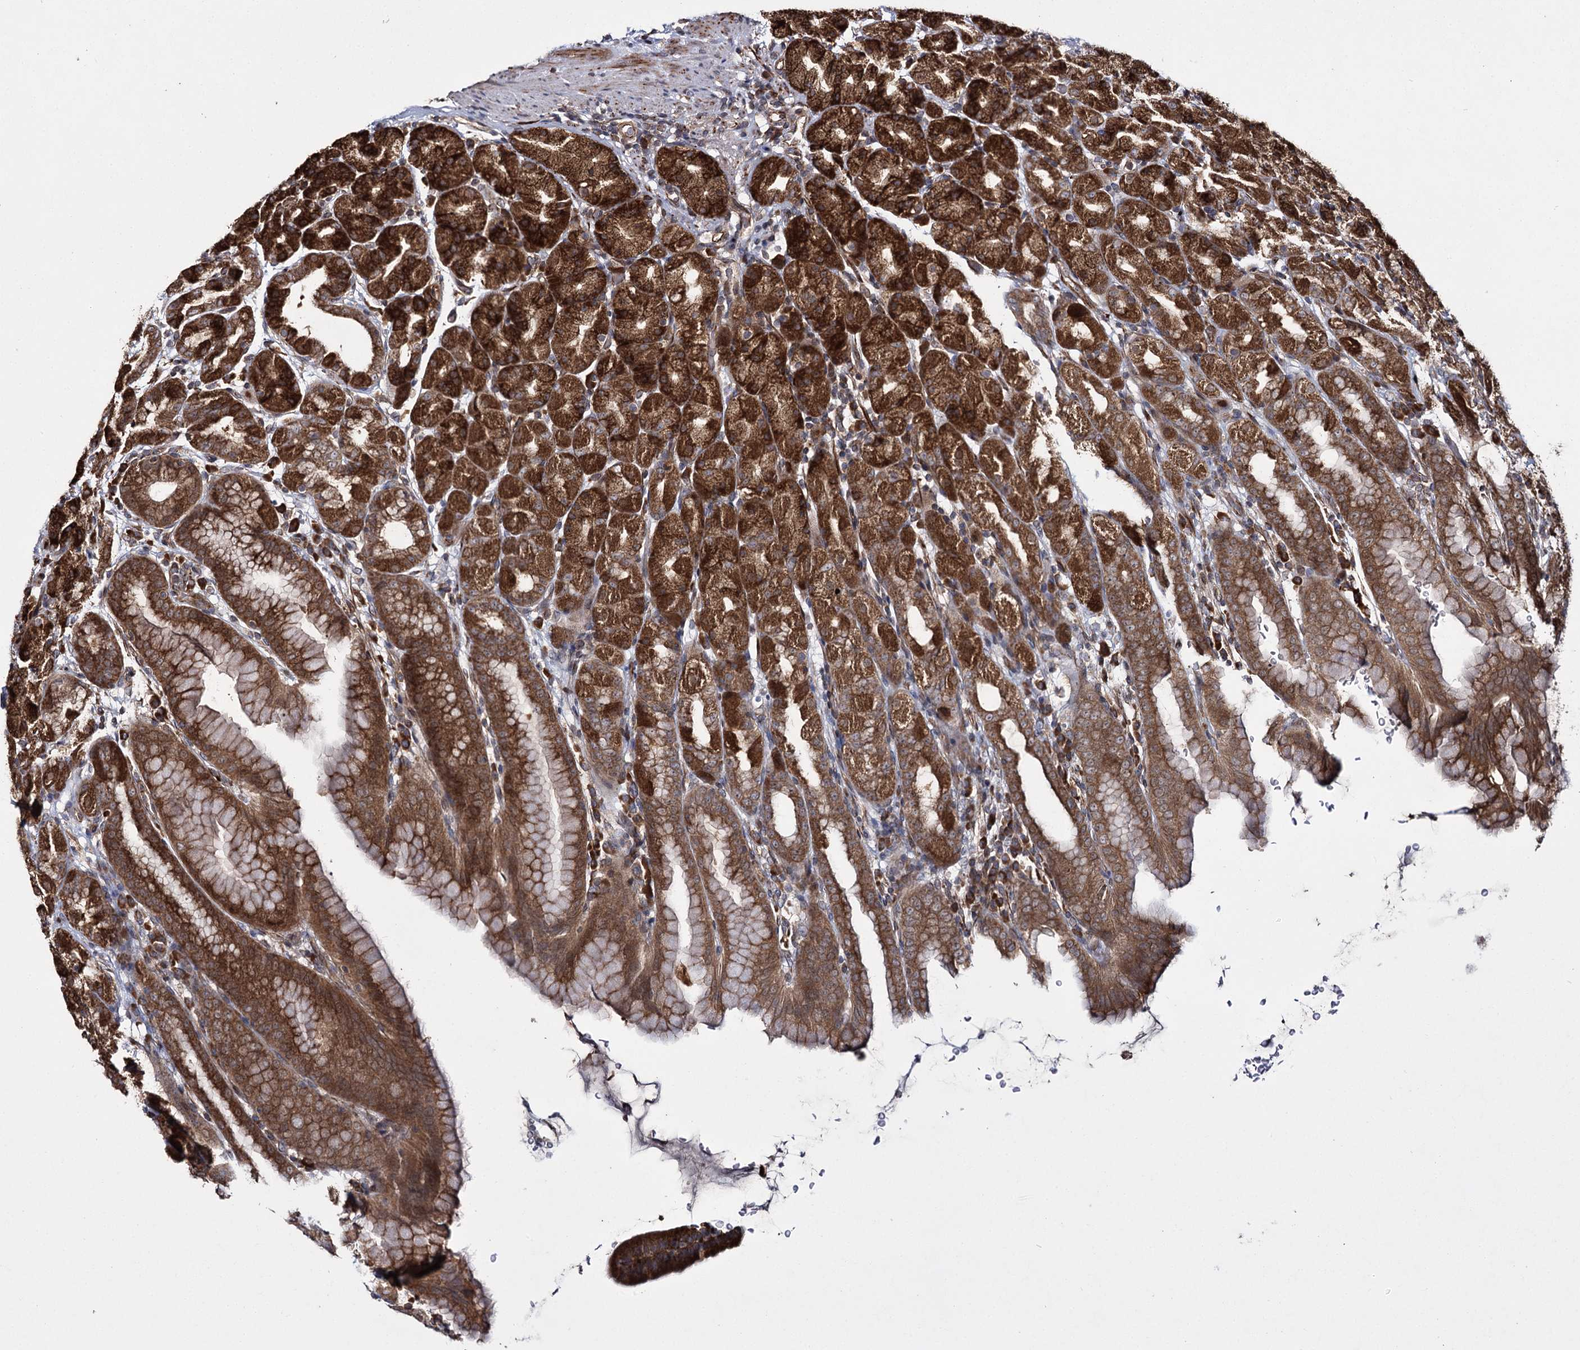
{"staining": {"intensity": "strong", "quantity": ">75%", "location": "cytoplasmic/membranous"}, "tissue": "stomach", "cell_type": "Glandular cells", "image_type": "normal", "snomed": [{"axis": "morphology", "description": "Normal tissue, NOS"}, {"axis": "topography", "description": "Stomach, upper"}], "caption": "Stomach stained with immunohistochemistry demonstrates strong cytoplasmic/membranous expression in about >75% of glandular cells. The protein is shown in brown color, while the nuclei are stained blue.", "gene": "HECTD2", "patient": {"sex": "male", "age": 68}}